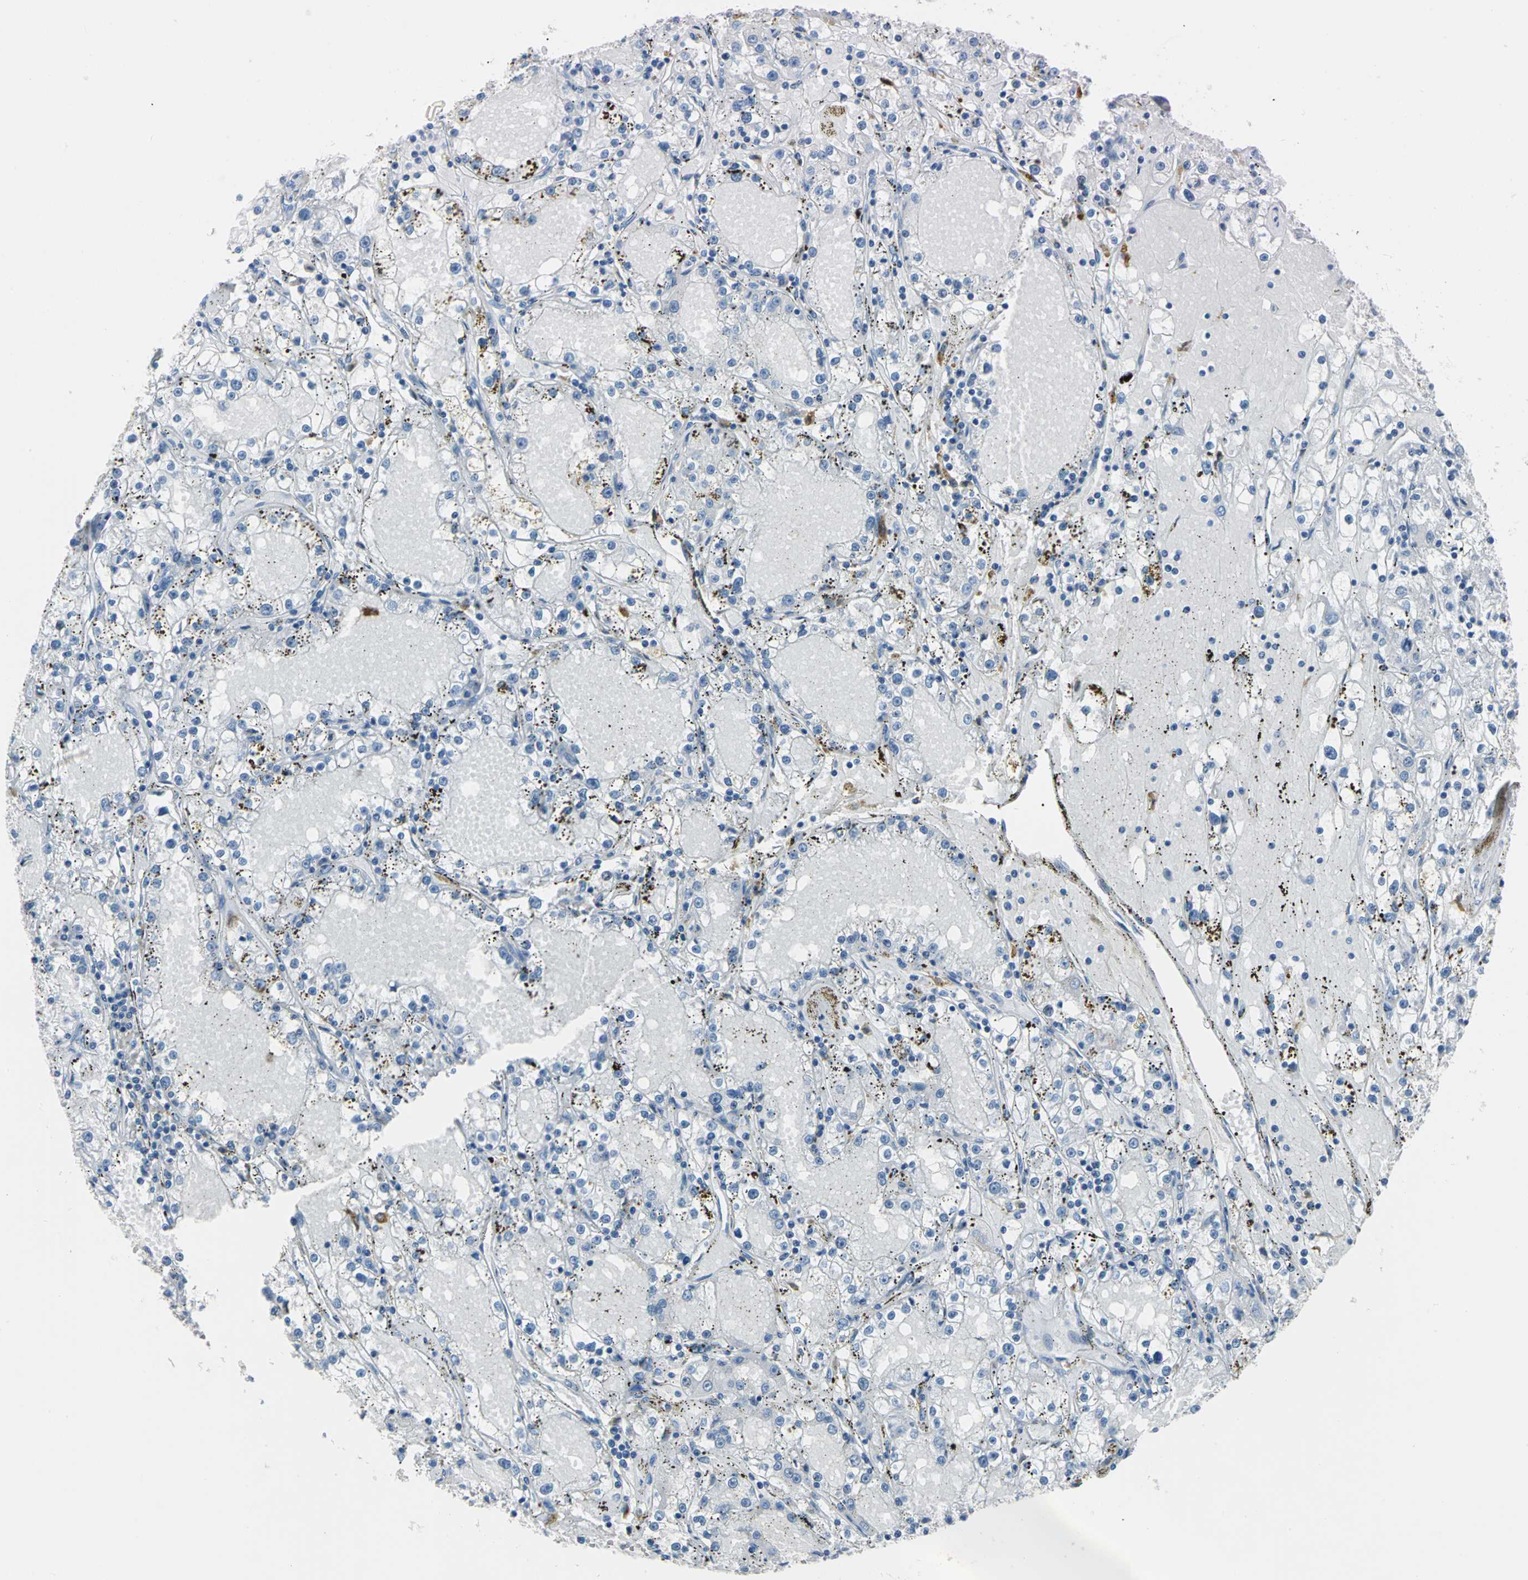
{"staining": {"intensity": "negative", "quantity": "none", "location": "none"}, "tissue": "renal cancer", "cell_type": "Tumor cells", "image_type": "cancer", "snomed": [{"axis": "morphology", "description": "Adenocarcinoma, NOS"}, {"axis": "topography", "description": "Kidney"}], "caption": "High power microscopy image of an immunohistochemistry histopathology image of adenocarcinoma (renal), revealing no significant expression in tumor cells.", "gene": "MUC4", "patient": {"sex": "male", "age": 56}}